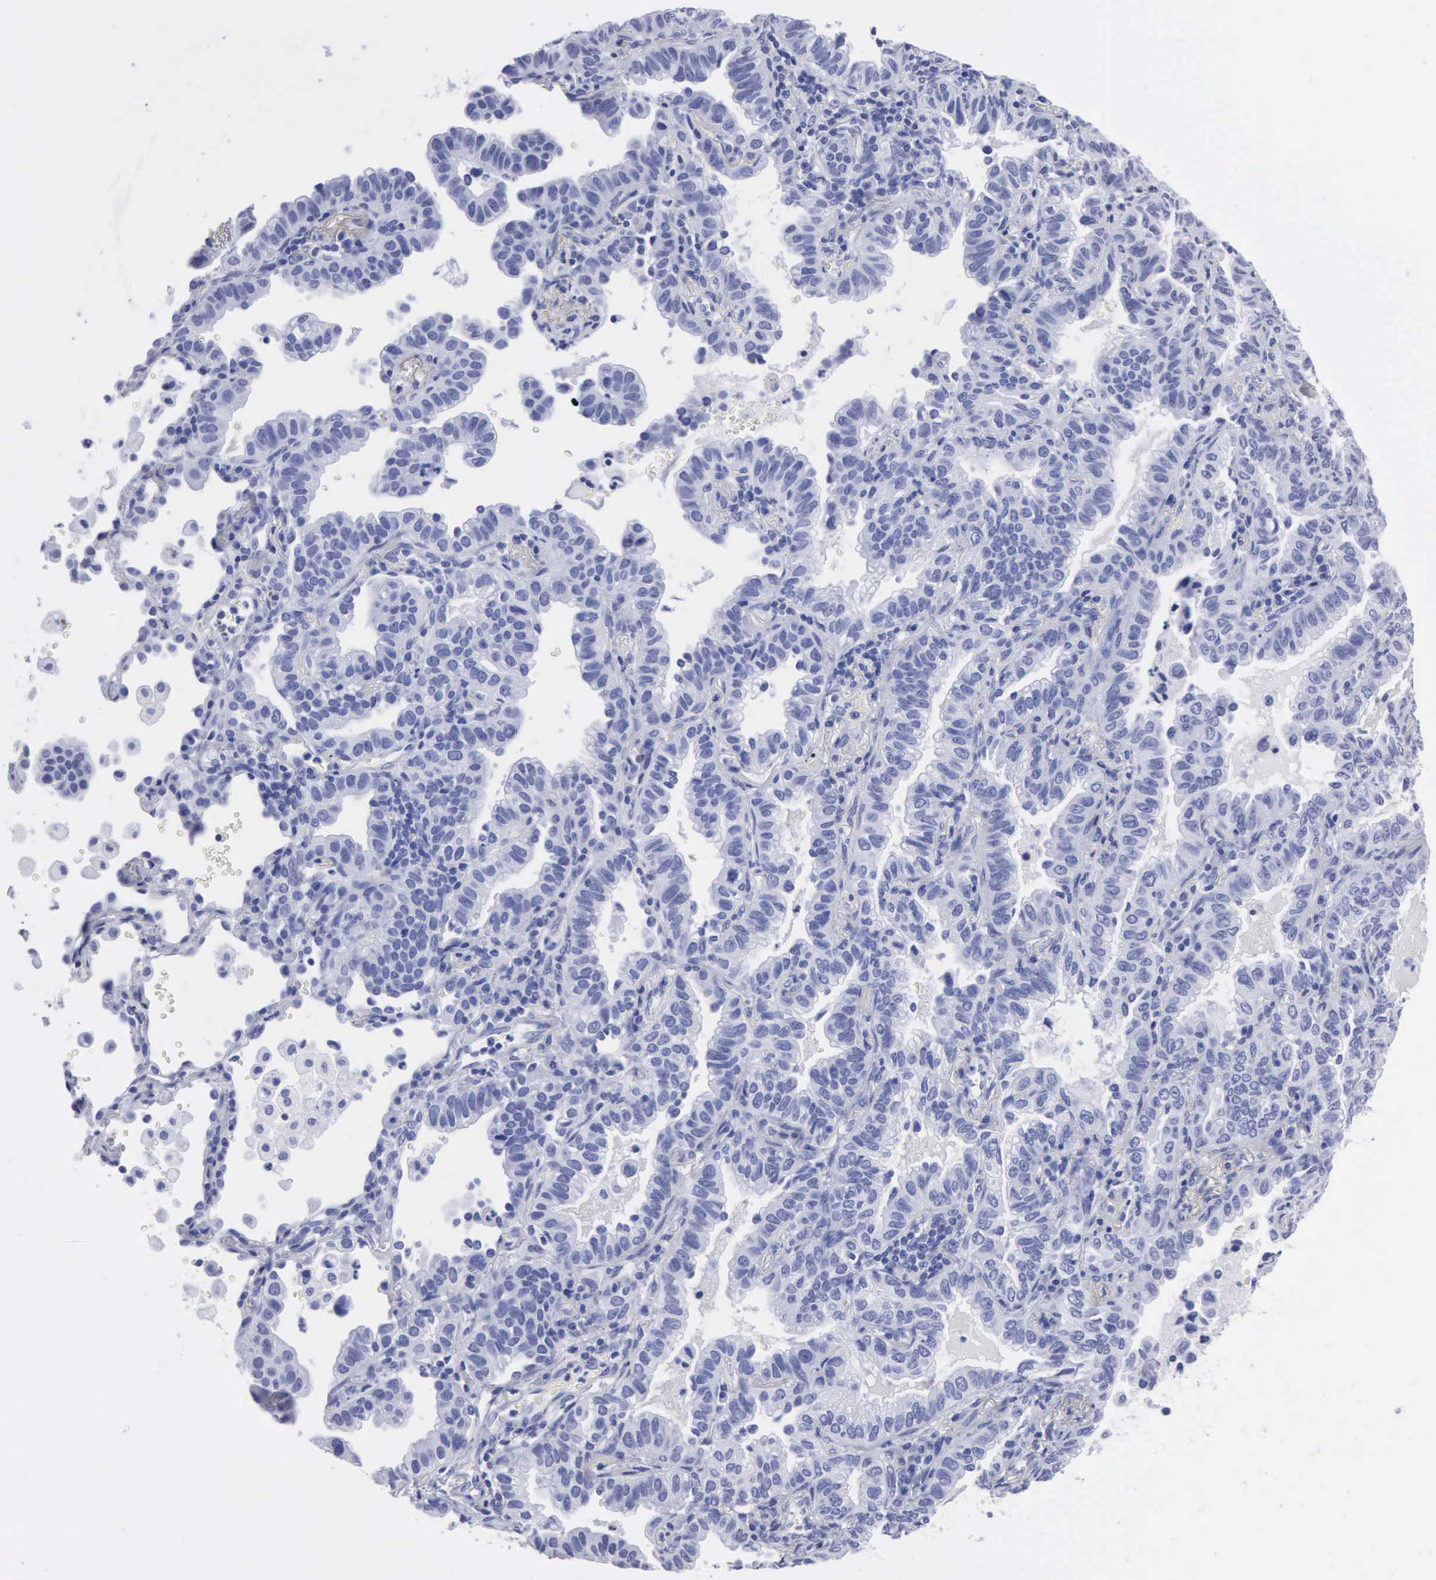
{"staining": {"intensity": "negative", "quantity": "none", "location": "none"}, "tissue": "lung cancer", "cell_type": "Tumor cells", "image_type": "cancer", "snomed": [{"axis": "morphology", "description": "Adenocarcinoma, NOS"}, {"axis": "topography", "description": "Lung"}], "caption": "Micrograph shows no significant protein positivity in tumor cells of adenocarcinoma (lung).", "gene": "CYP19A1", "patient": {"sex": "female", "age": 50}}